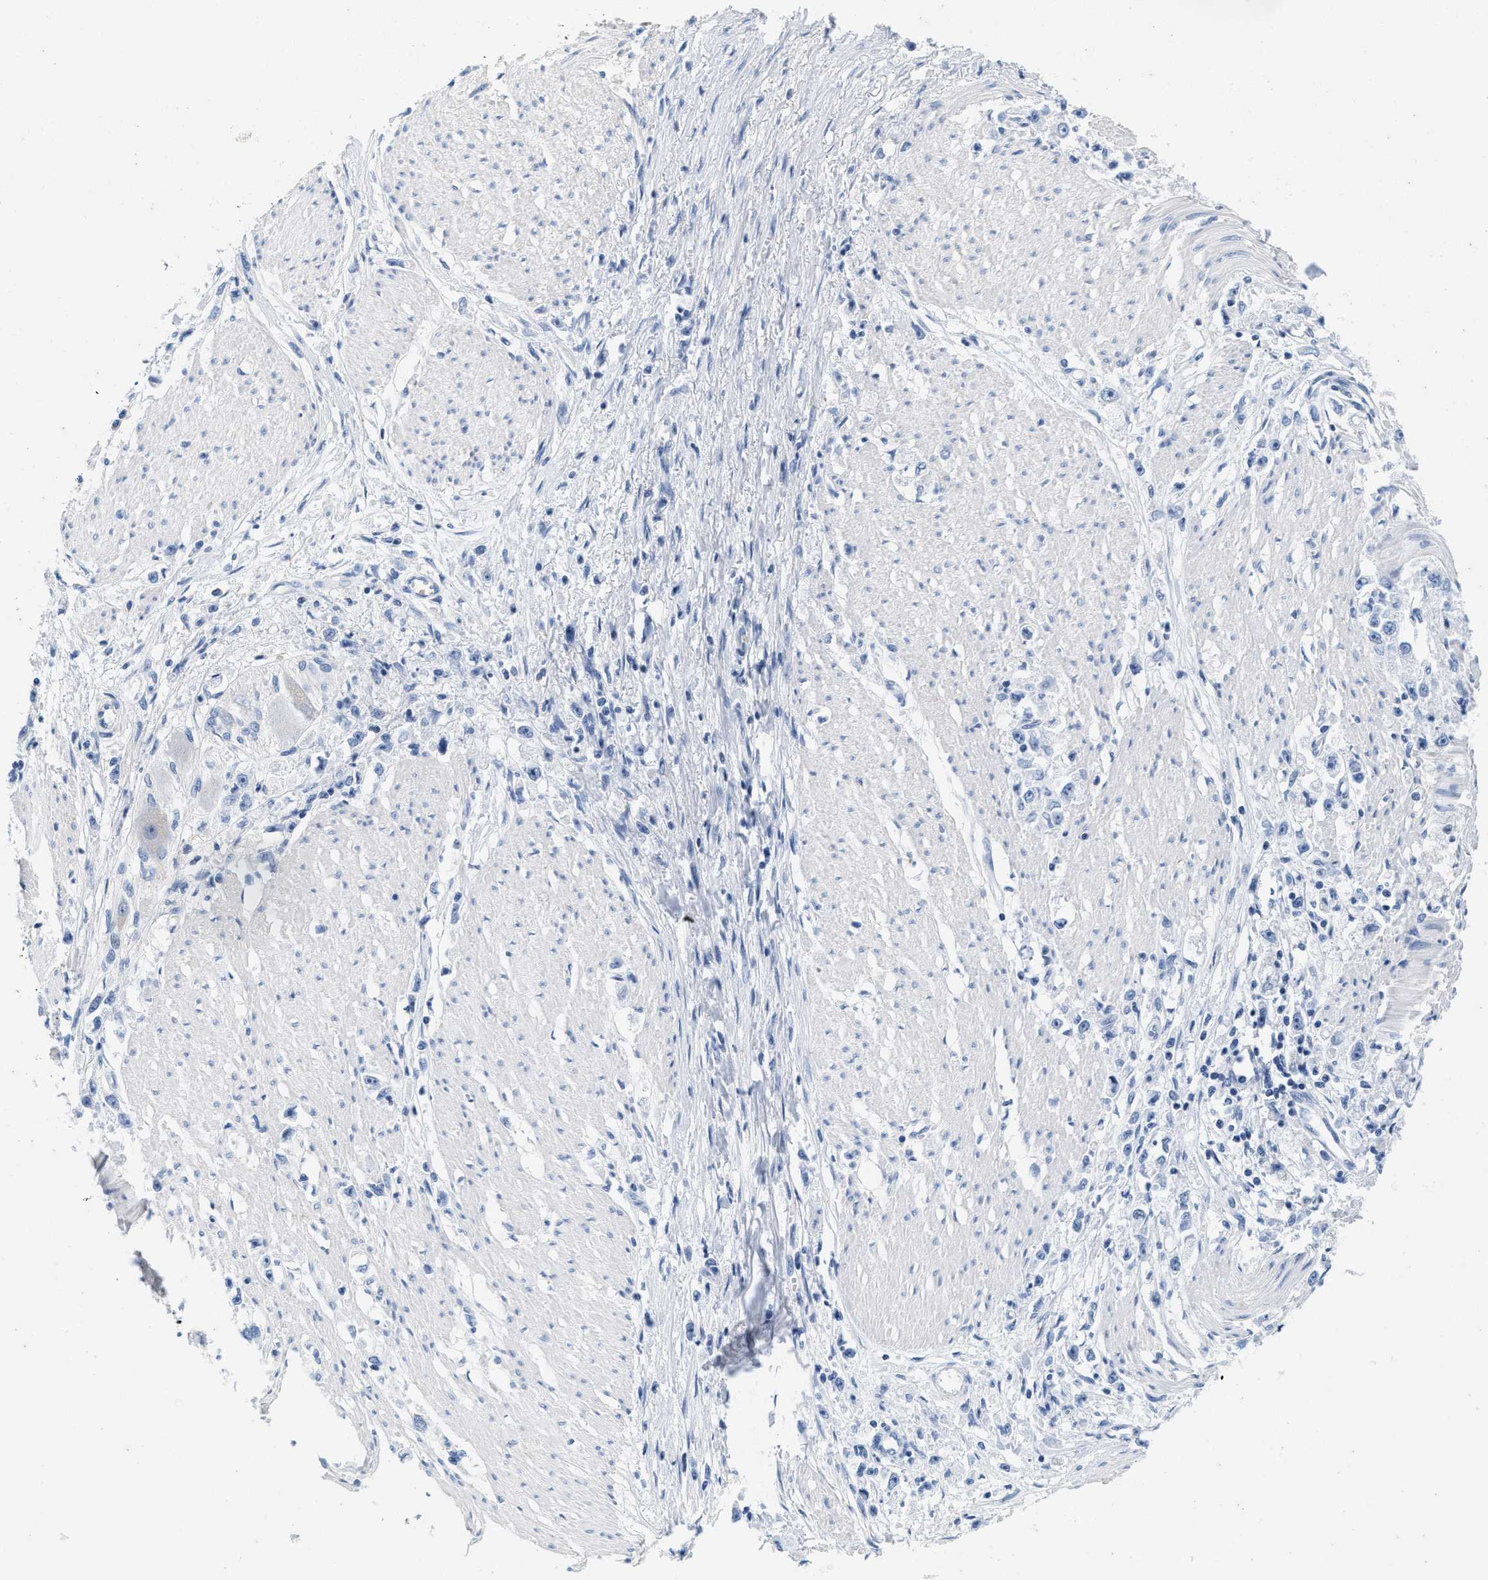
{"staining": {"intensity": "negative", "quantity": "none", "location": "none"}, "tissue": "stomach cancer", "cell_type": "Tumor cells", "image_type": "cancer", "snomed": [{"axis": "morphology", "description": "Adenocarcinoma, NOS"}, {"axis": "topography", "description": "Stomach"}], "caption": "Histopathology image shows no significant protein positivity in tumor cells of stomach cancer (adenocarcinoma). (Brightfield microscopy of DAB (3,3'-diaminobenzidine) IHC at high magnification).", "gene": "ABCB11", "patient": {"sex": "female", "age": 59}}